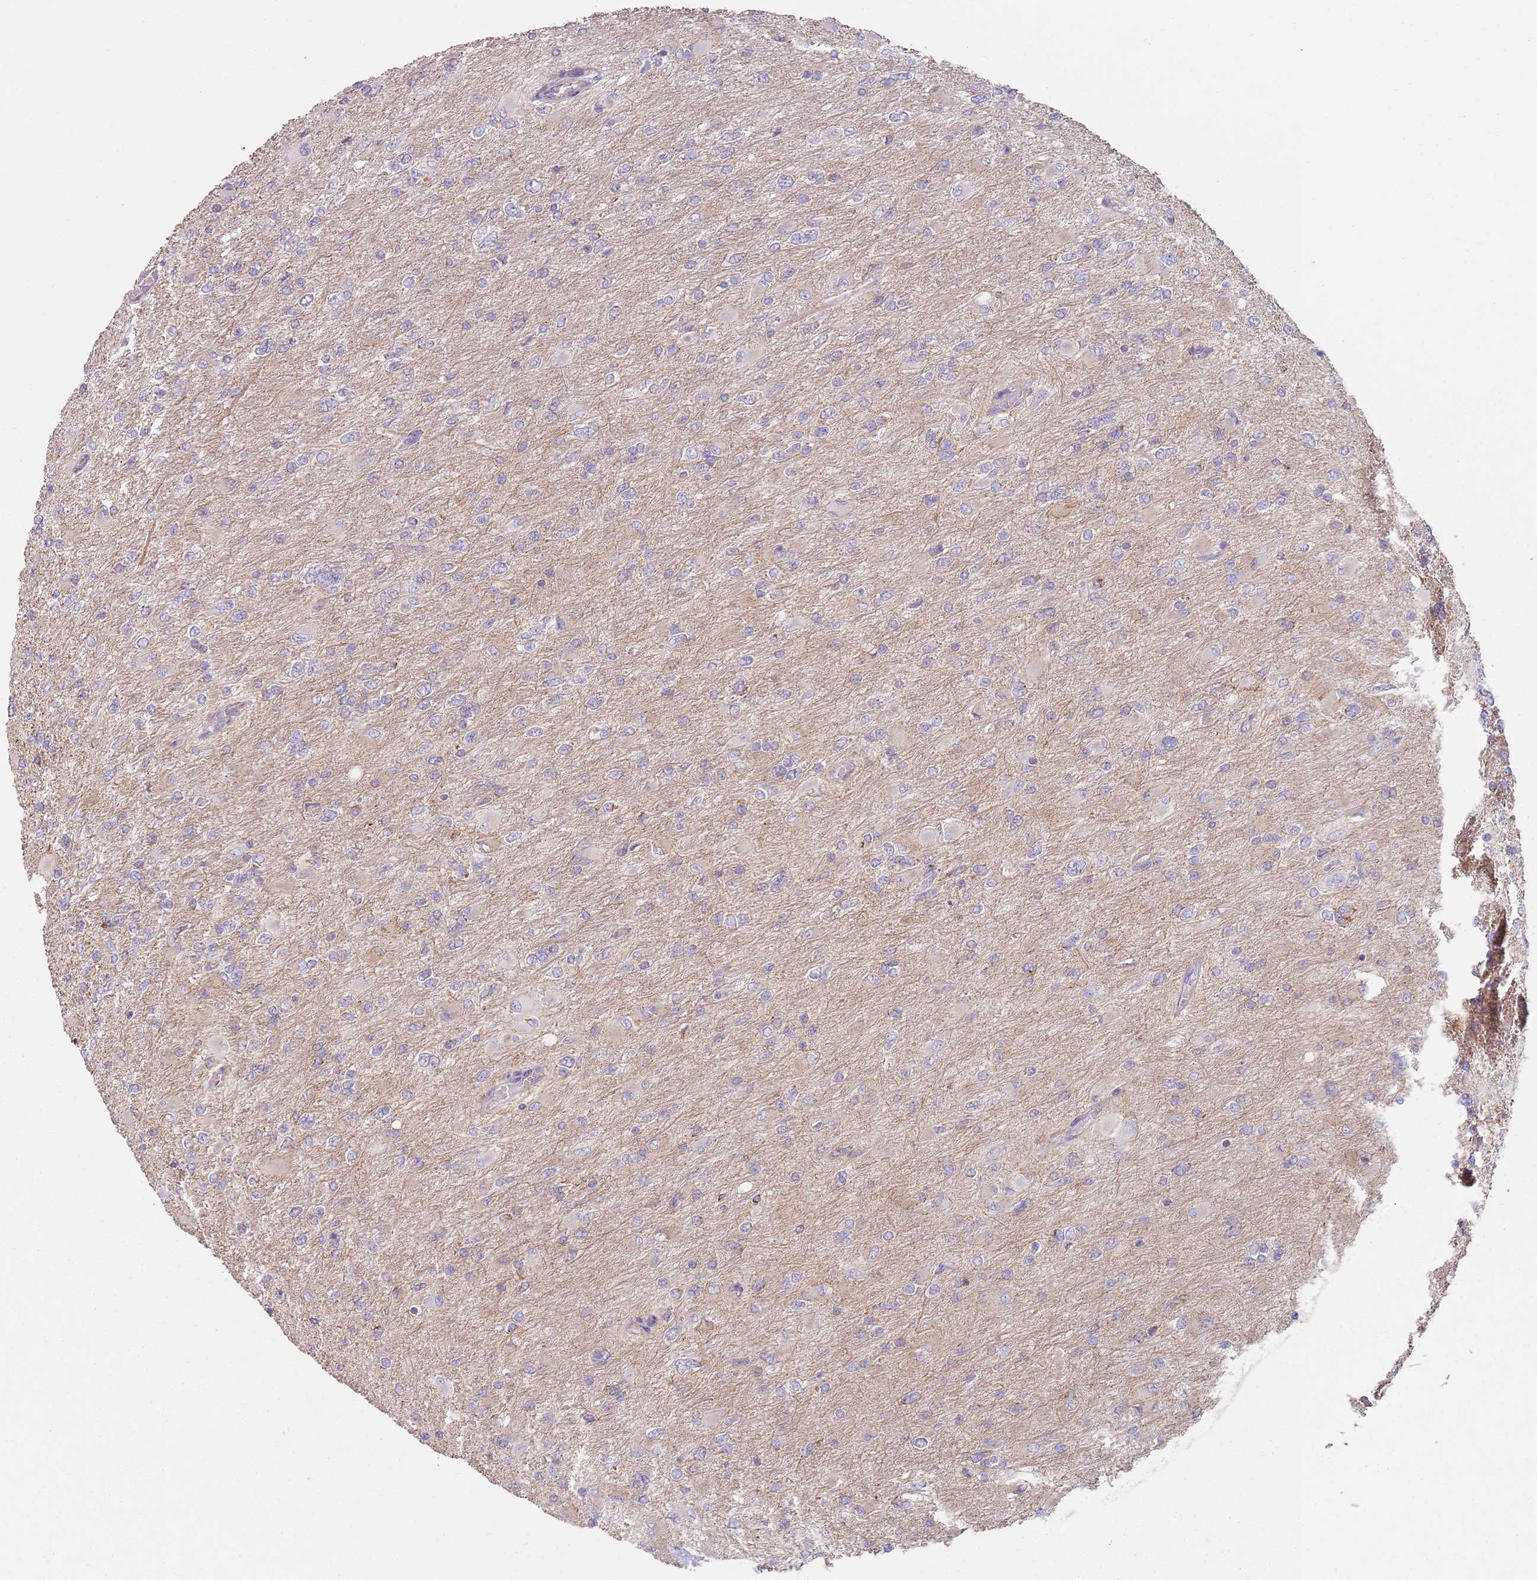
{"staining": {"intensity": "negative", "quantity": "none", "location": "none"}, "tissue": "glioma", "cell_type": "Tumor cells", "image_type": "cancer", "snomed": [{"axis": "morphology", "description": "Glioma, malignant, High grade"}, {"axis": "topography", "description": "Cerebral cortex"}], "caption": "An image of glioma stained for a protein shows no brown staining in tumor cells.", "gene": "GAS8", "patient": {"sex": "female", "age": 36}}